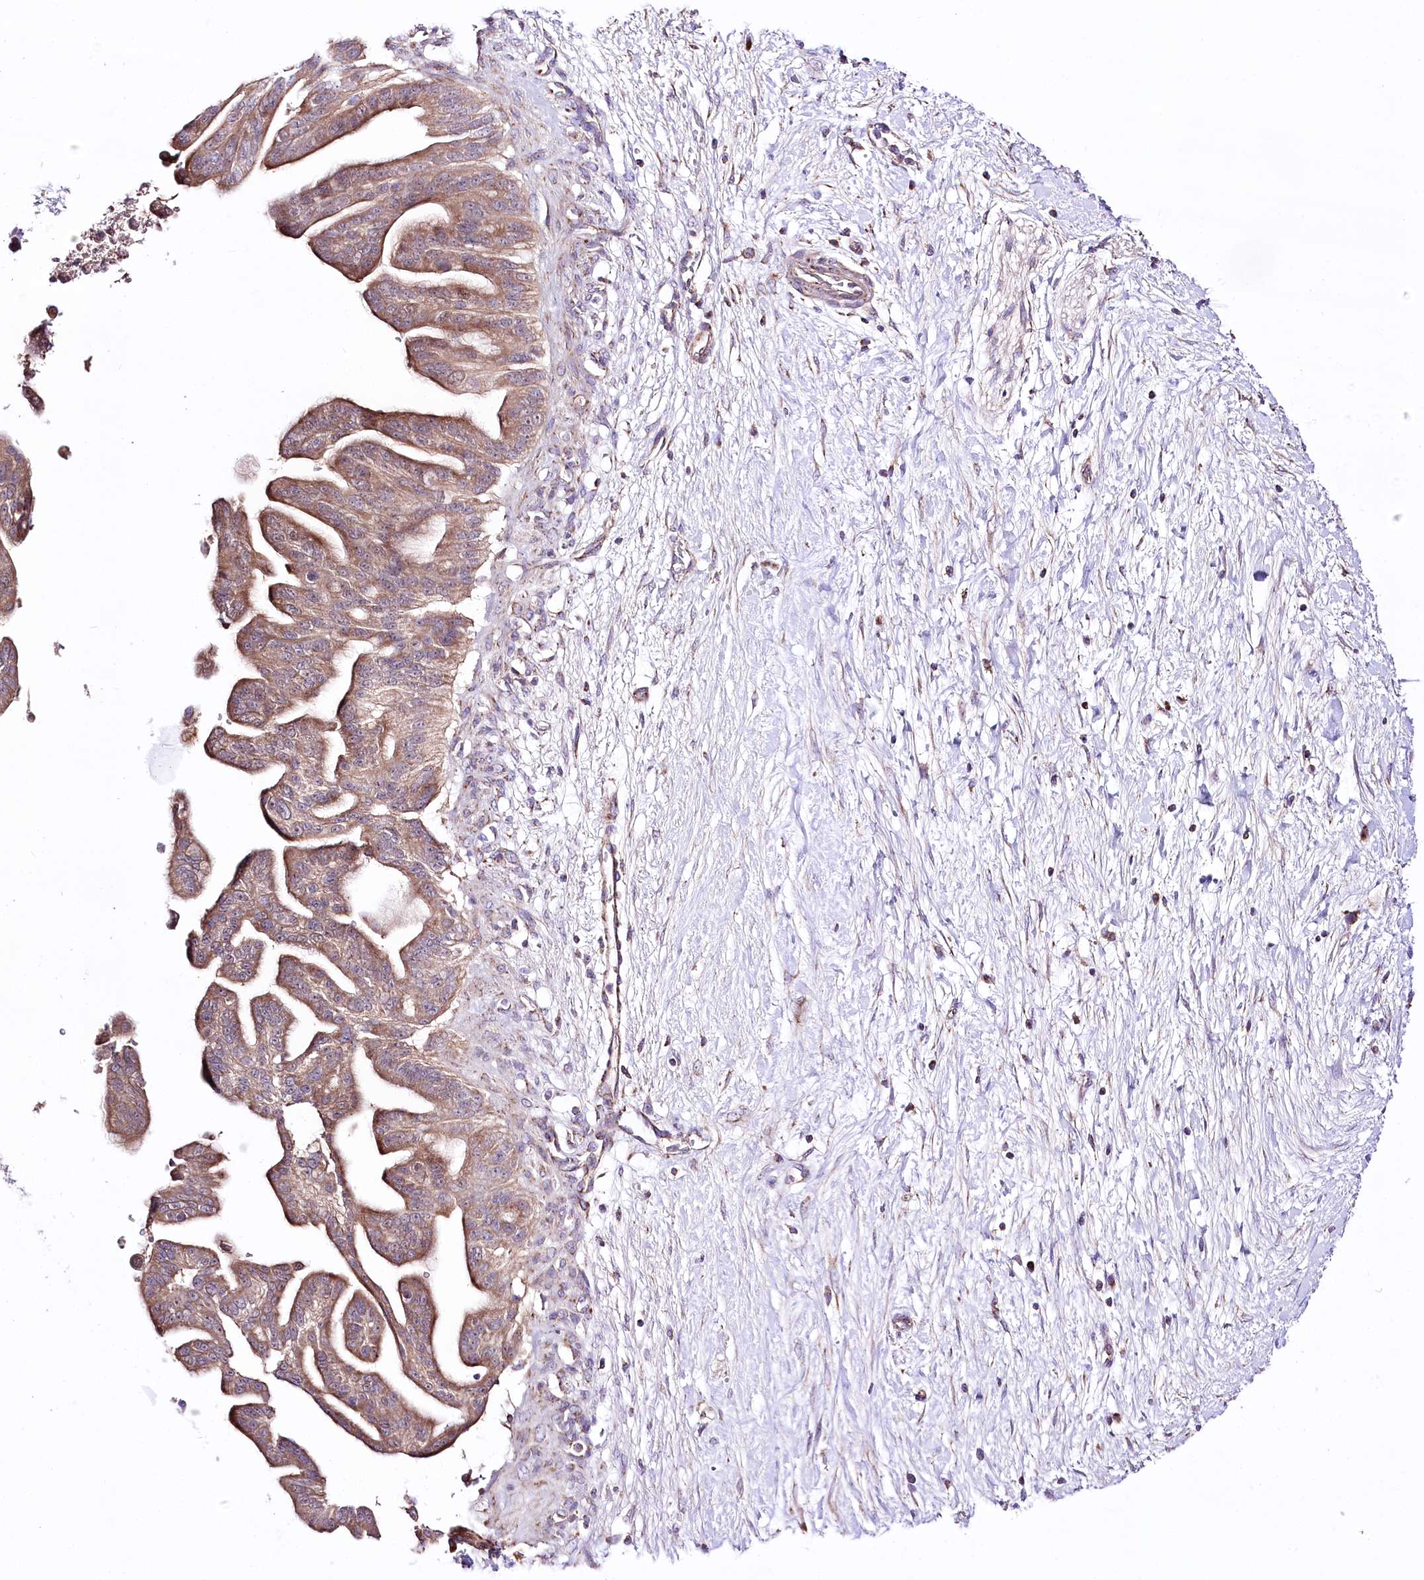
{"staining": {"intensity": "moderate", "quantity": ">75%", "location": "cytoplasmic/membranous"}, "tissue": "pancreatic cancer", "cell_type": "Tumor cells", "image_type": "cancer", "snomed": [{"axis": "morphology", "description": "Adenocarcinoma, NOS"}, {"axis": "topography", "description": "Pancreas"}], "caption": "This is an image of immunohistochemistry staining of adenocarcinoma (pancreatic), which shows moderate positivity in the cytoplasmic/membranous of tumor cells.", "gene": "ATE1", "patient": {"sex": "male", "age": 68}}